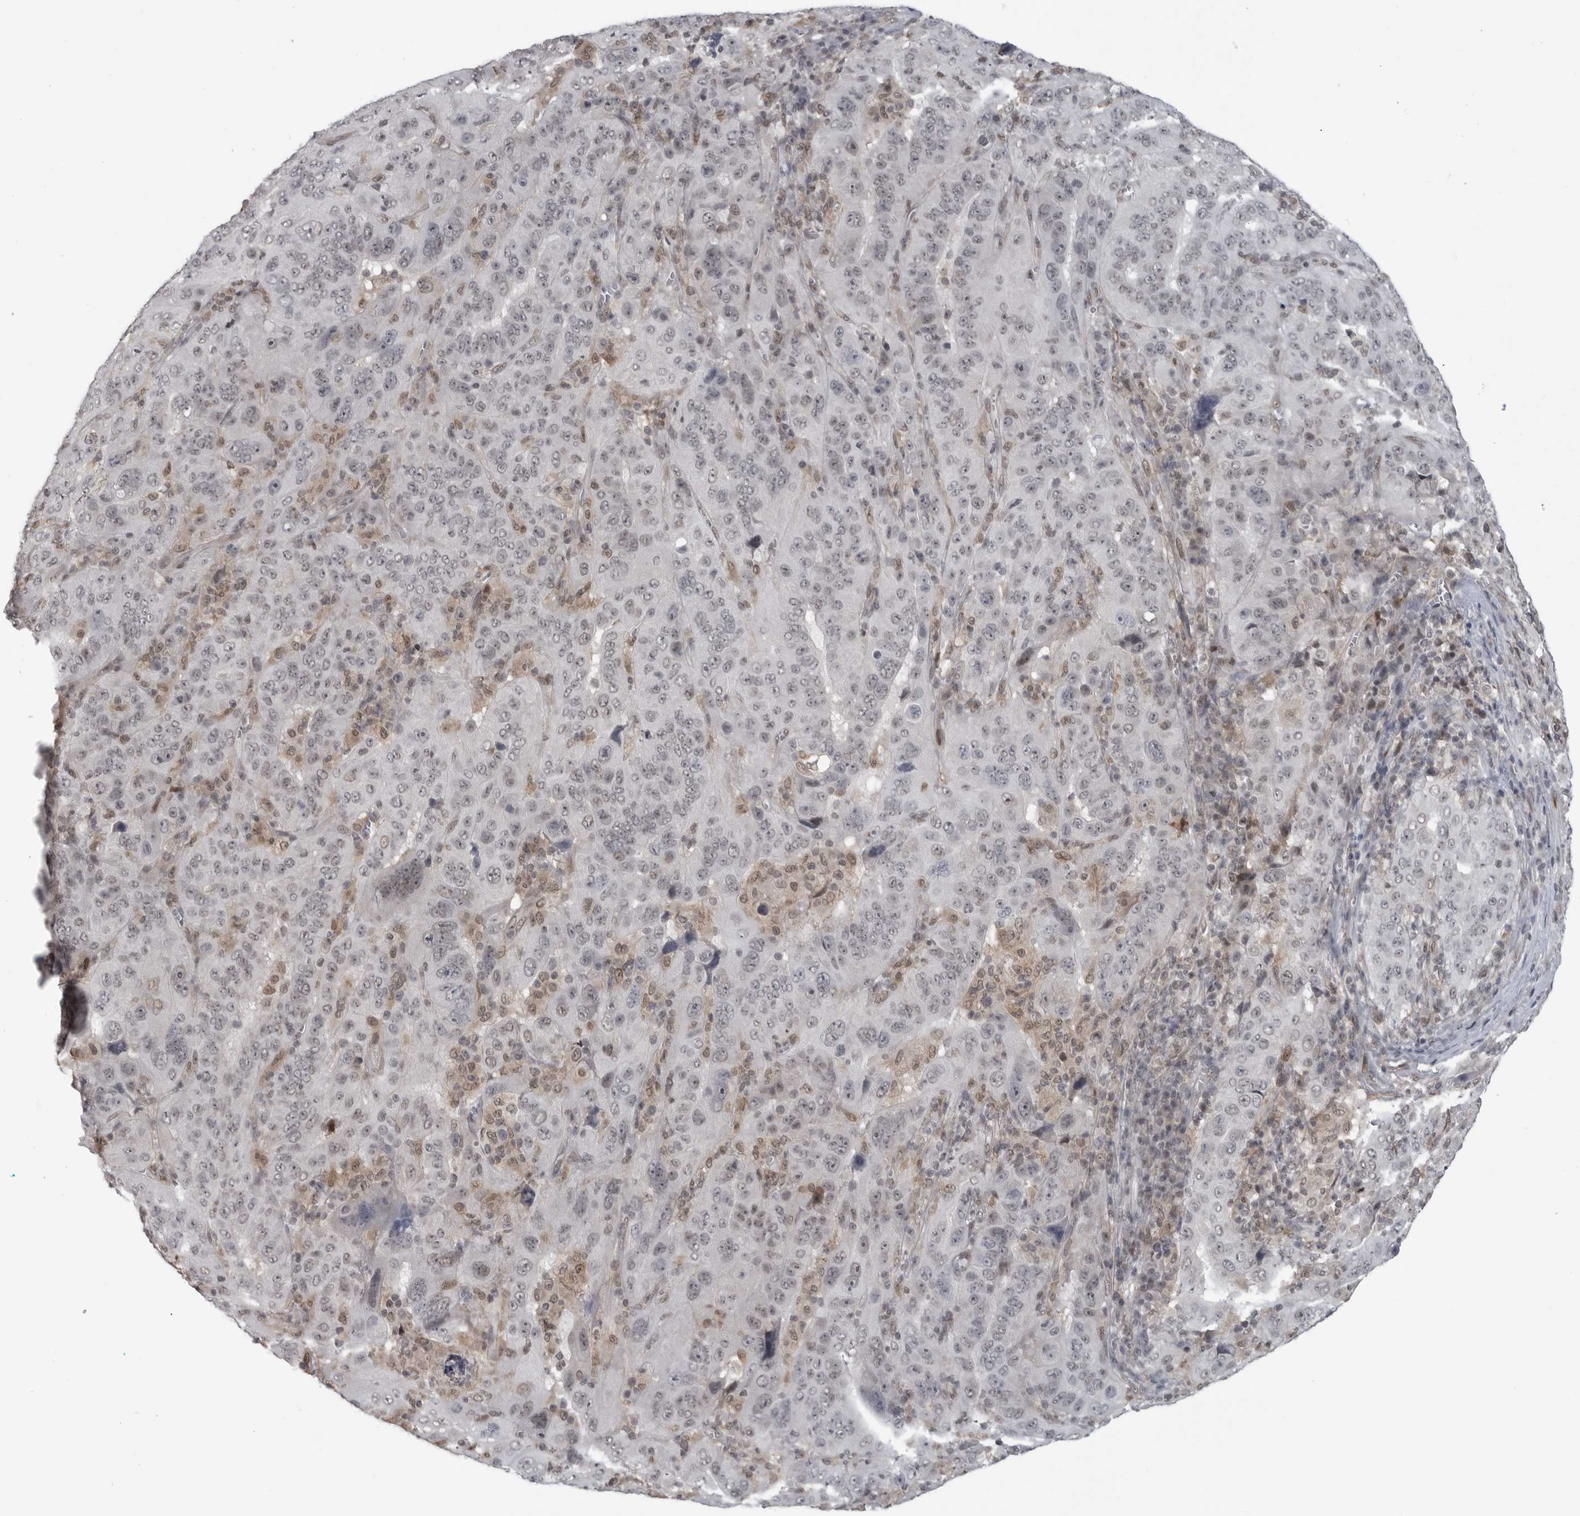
{"staining": {"intensity": "weak", "quantity": ">75%", "location": "nuclear"}, "tissue": "pancreatic cancer", "cell_type": "Tumor cells", "image_type": "cancer", "snomed": [{"axis": "morphology", "description": "Adenocarcinoma, NOS"}, {"axis": "topography", "description": "Pancreas"}], "caption": "Immunohistochemical staining of adenocarcinoma (pancreatic) reveals low levels of weak nuclear expression in approximately >75% of tumor cells.", "gene": "C8orf58", "patient": {"sex": "male", "age": 63}}